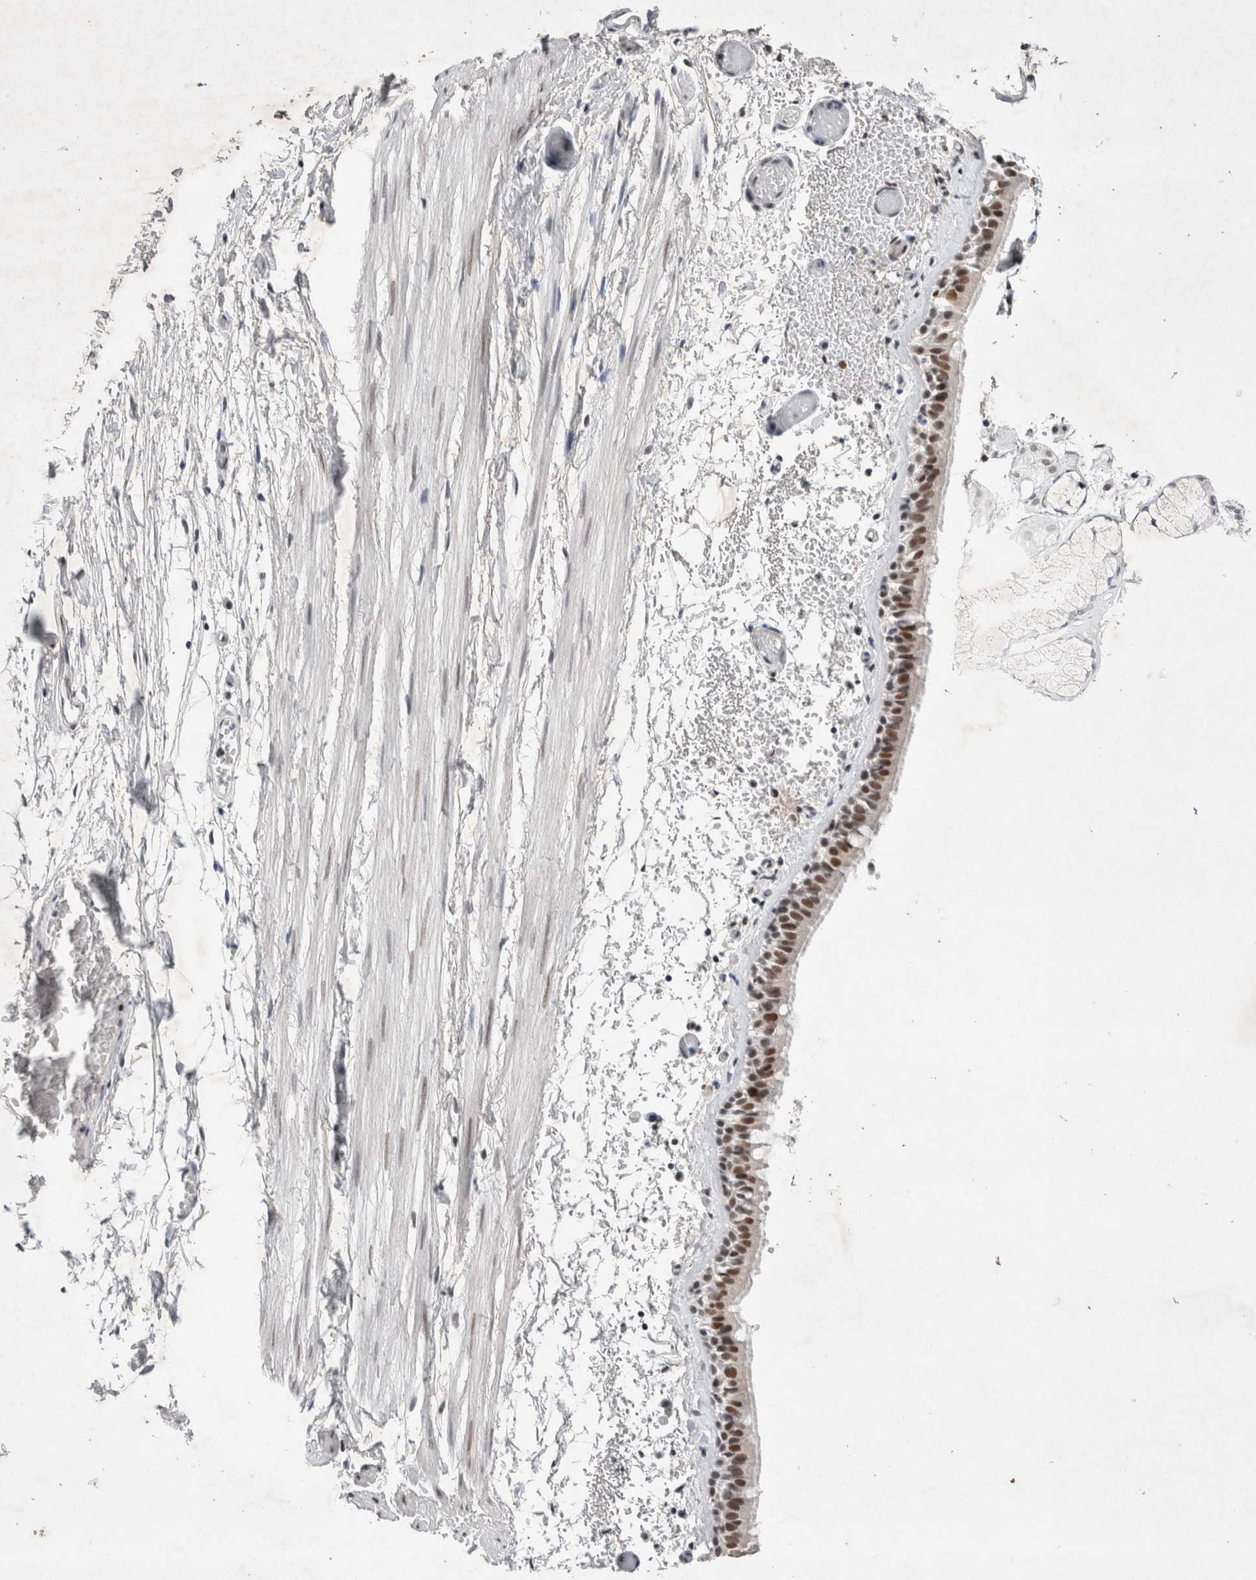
{"staining": {"intensity": "moderate", "quantity": "<25%", "location": "nuclear"}, "tissue": "bronchus", "cell_type": "Respiratory epithelial cells", "image_type": "normal", "snomed": [{"axis": "morphology", "description": "Normal tissue, NOS"}, {"axis": "topography", "description": "Bronchus"}, {"axis": "topography", "description": "Lung"}], "caption": "DAB (3,3'-diaminobenzidine) immunohistochemical staining of benign bronchus demonstrates moderate nuclear protein positivity in about <25% of respiratory epithelial cells.", "gene": "RBM6", "patient": {"sex": "male", "age": 56}}